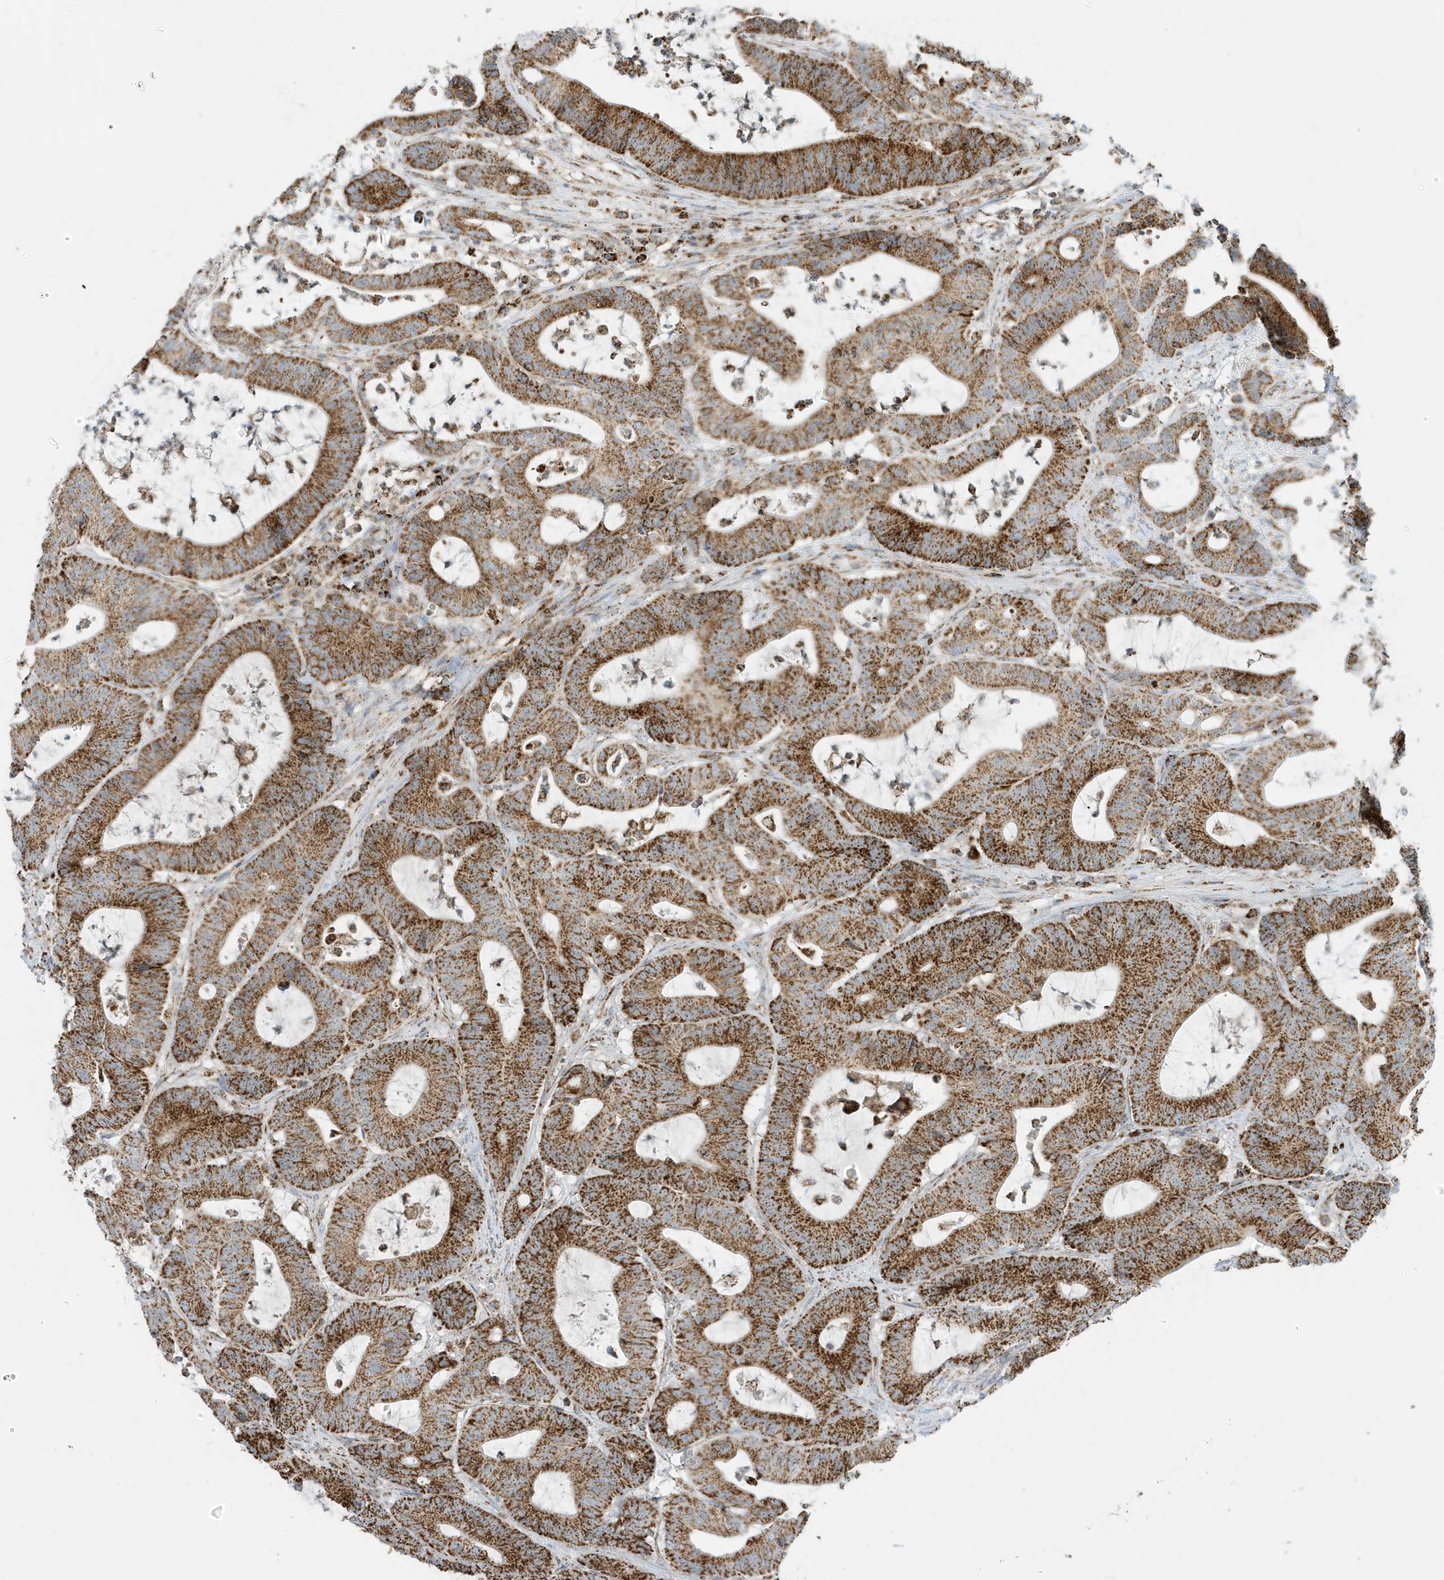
{"staining": {"intensity": "strong", "quantity": ">75%", "location": "cytoplasmic/membranous"}, "tissue": "colorectal cancer", "cell_type": "Tumor cells", "image_type": "cancer", "snomed": [{"axis": "morphology", "description": "Adenocarcinoma, NOS"}, {"axis": "topography", "description": "Colon"}], "caption": "IHC image of neoplastic tissue: colorectal adenocarcinoma stained using immunohistochemistry displays high levels of strong protein expression localized specifically in the cytoplasmic/membranous of tumor cells, appearing as a cytoplasmic/membranous brown color.", "gene": "ATP5ME", "patient": {"sex": "female", "age": 84}}